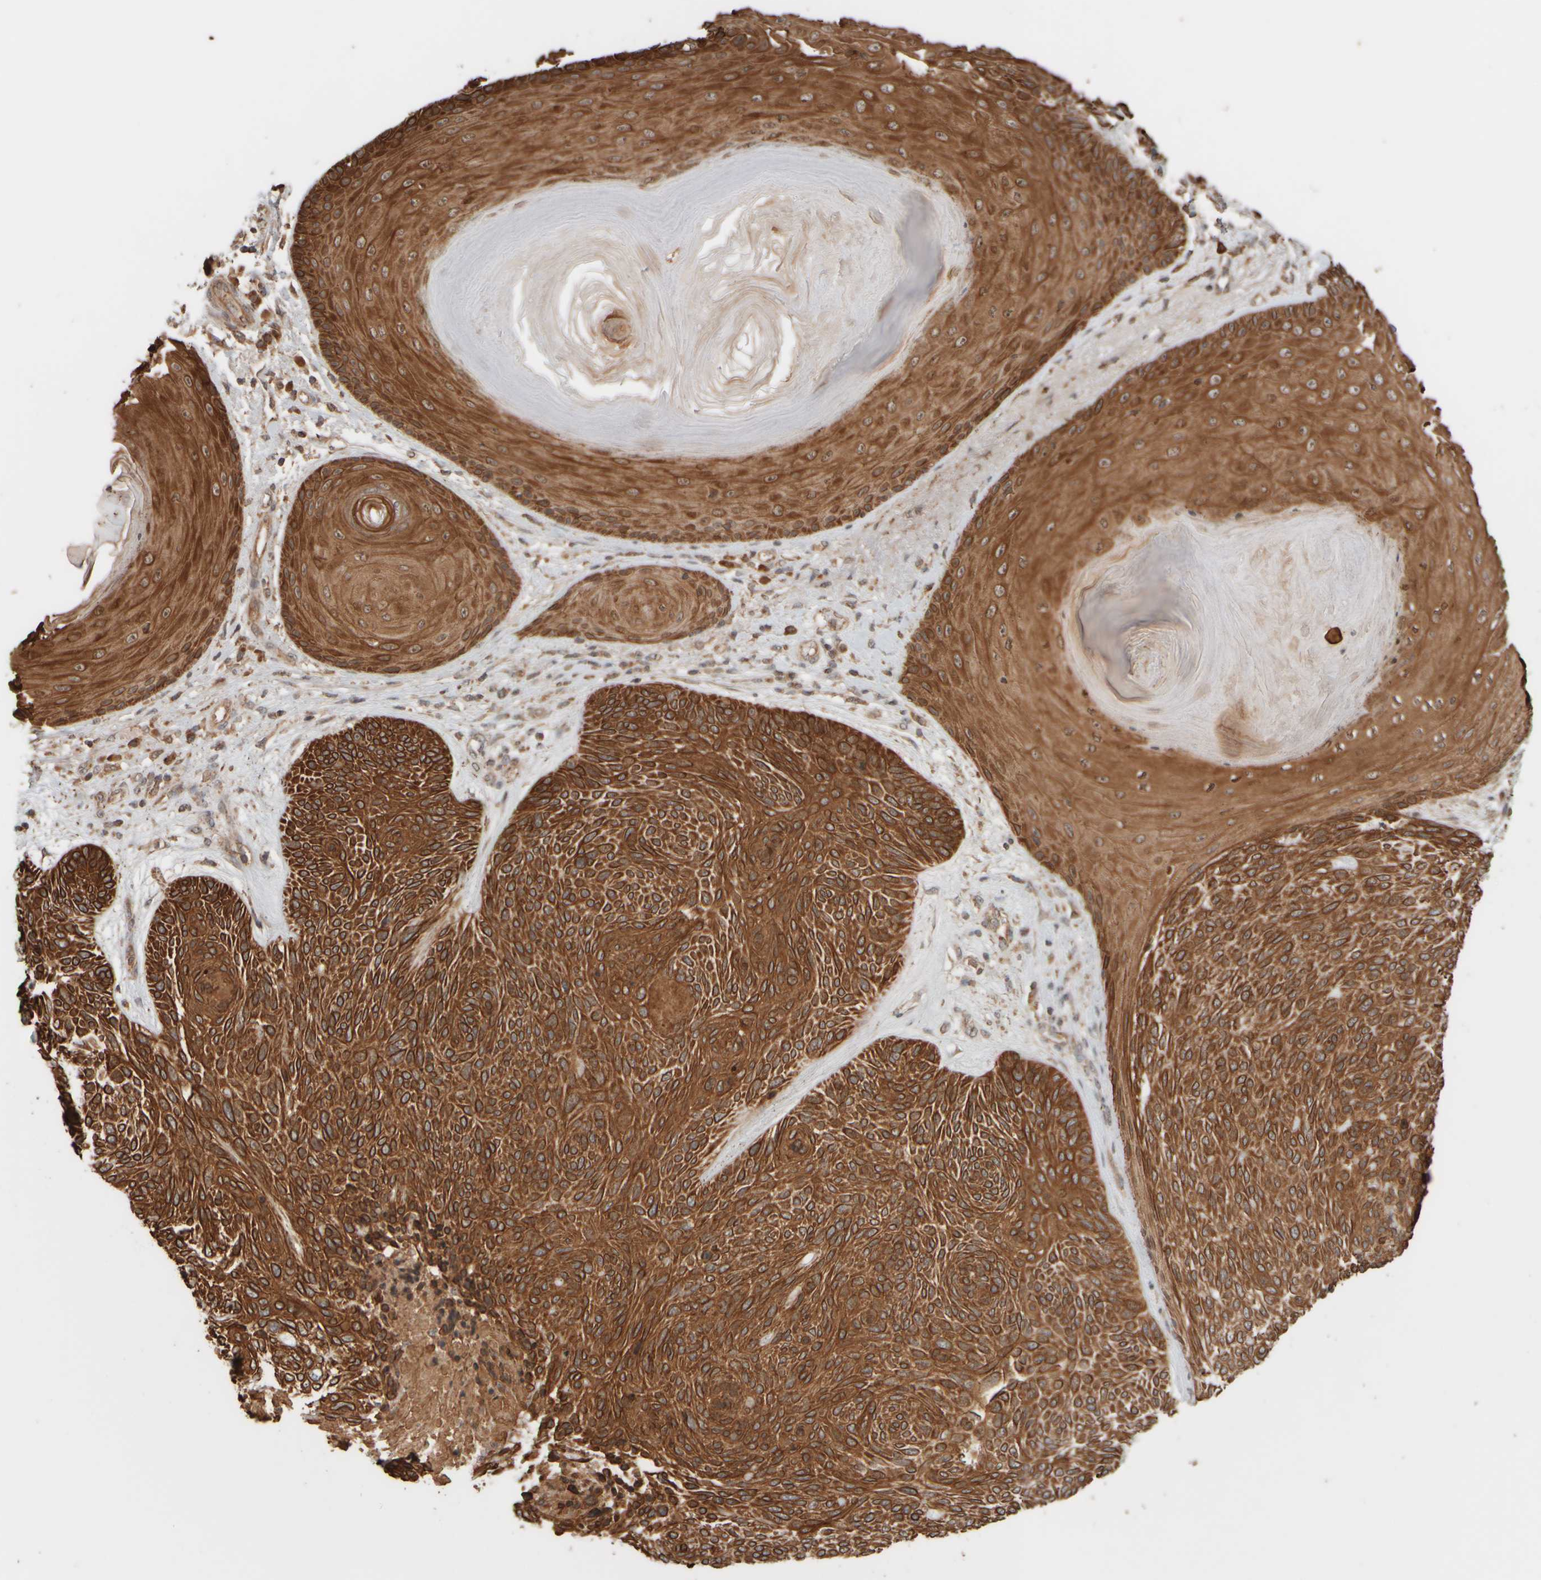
{"staining": {"intensity": "strong", "quantity": ">75%", "location": "cytoplasmic/membranous"}, "tissue": "skin cancer", "cell_type": "Tumor cells", "image_type": "cancer", "snomed": [{"axis": "morphology", "description": "Basal cell carcinoma"}, {"axis": "topography", "description": "Skin"}], "caption": "Strong cytoplasmic/membranous positivity for a protein is identified in approximately >75% of tumor cells of skin cancer using IHC.", "gene": "EIF2B3", "patient": {"sex": "male", "age": 55}}